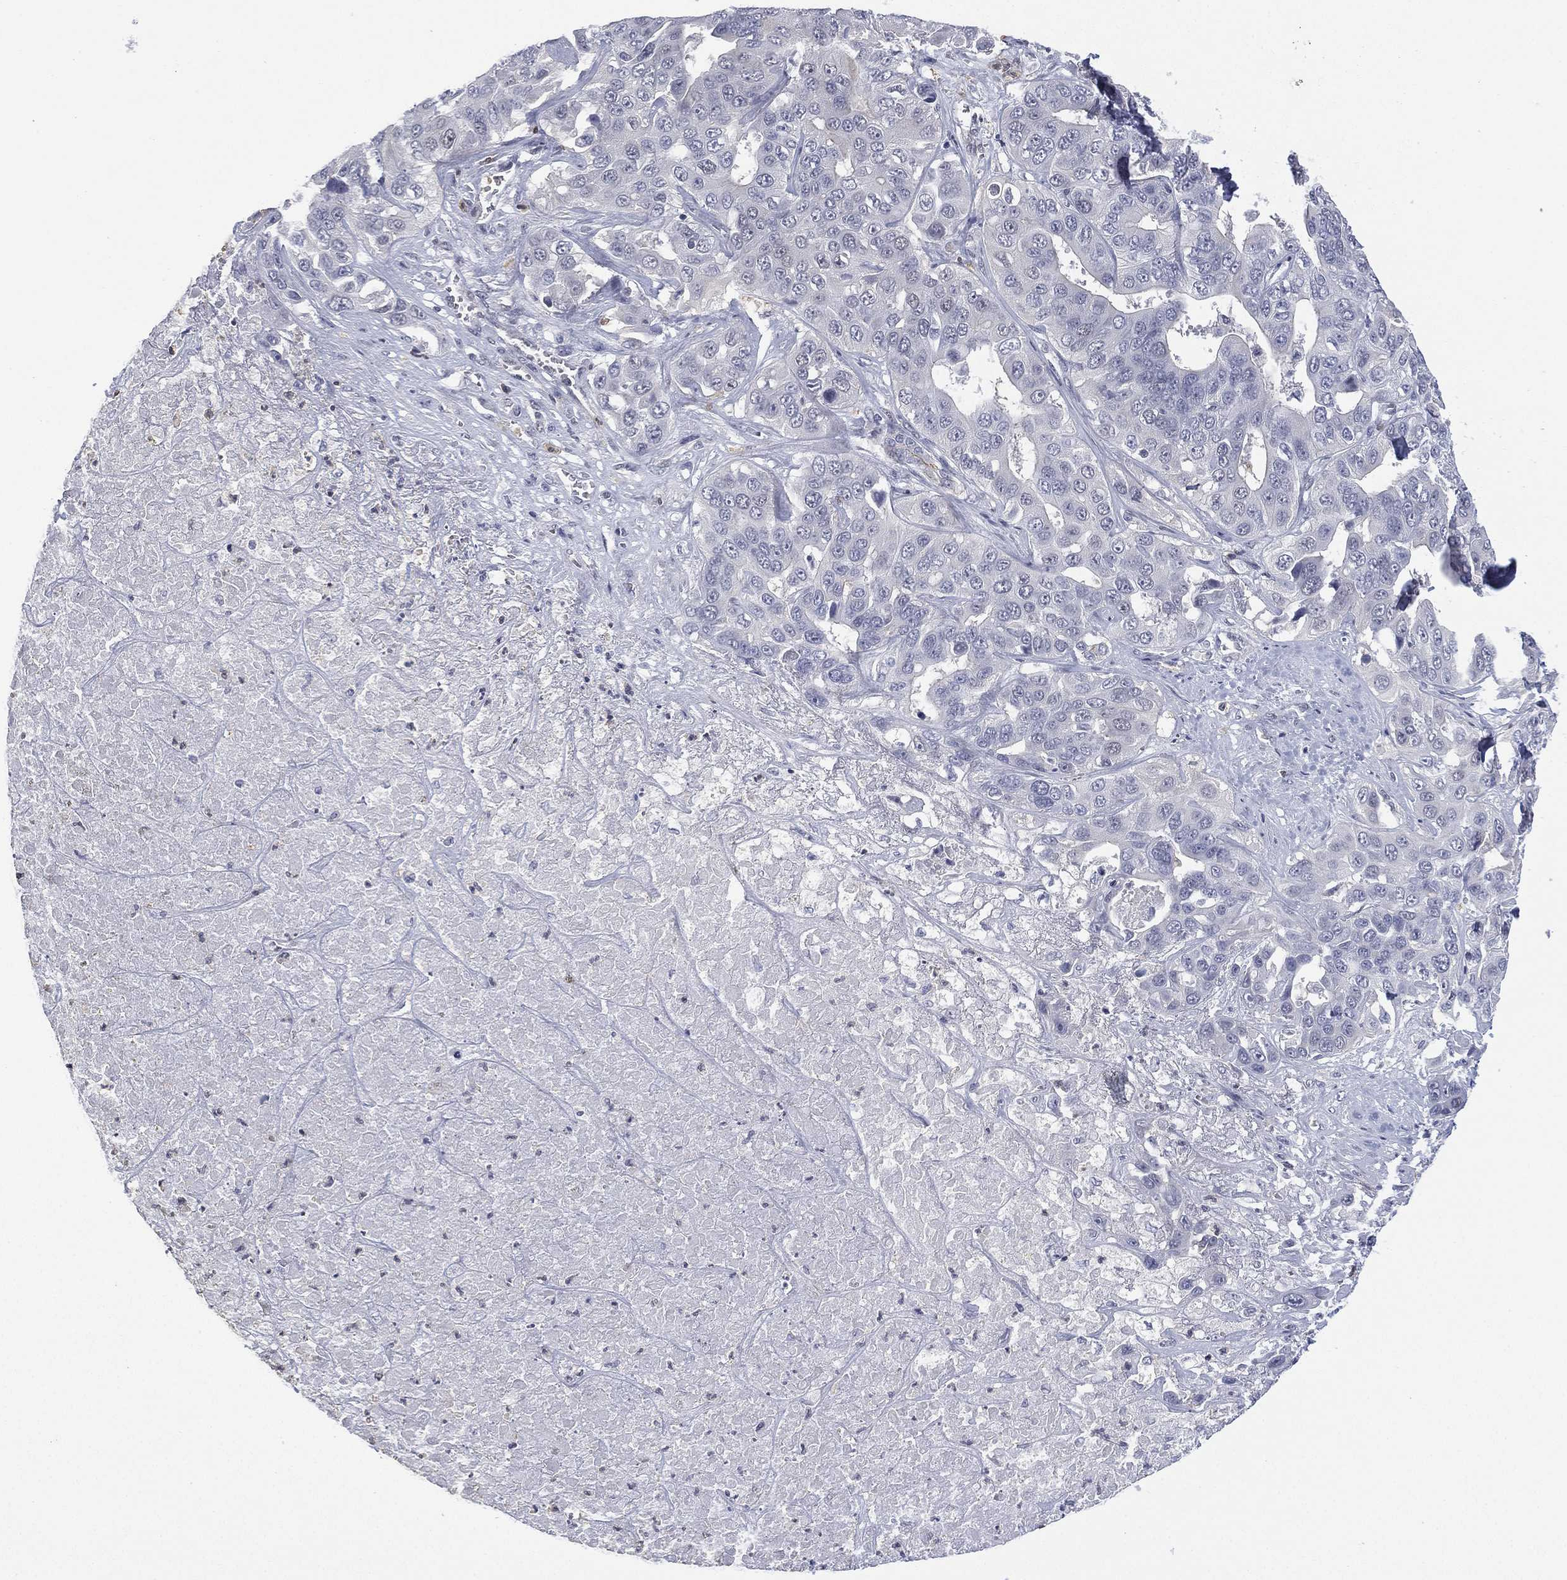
{"staining": {"intensity": "negative", "quantity": "none", "location": "none"}, "tissue": "liver cancer", "cell_type": "Tumor cells", "image_type": "cancer", "snomed": [{"axis": "morphology", "description": "Cholangiocarcinoma"}, {"axis": "topography", "description": "Liver"}], "caption": "A high-resolution image shows immunohistochemistry staining of liver cancer, which displays no significant staining in tumor cells.", "gene": "ZNF711", "patient": {"sex": "female", "age": 52}}